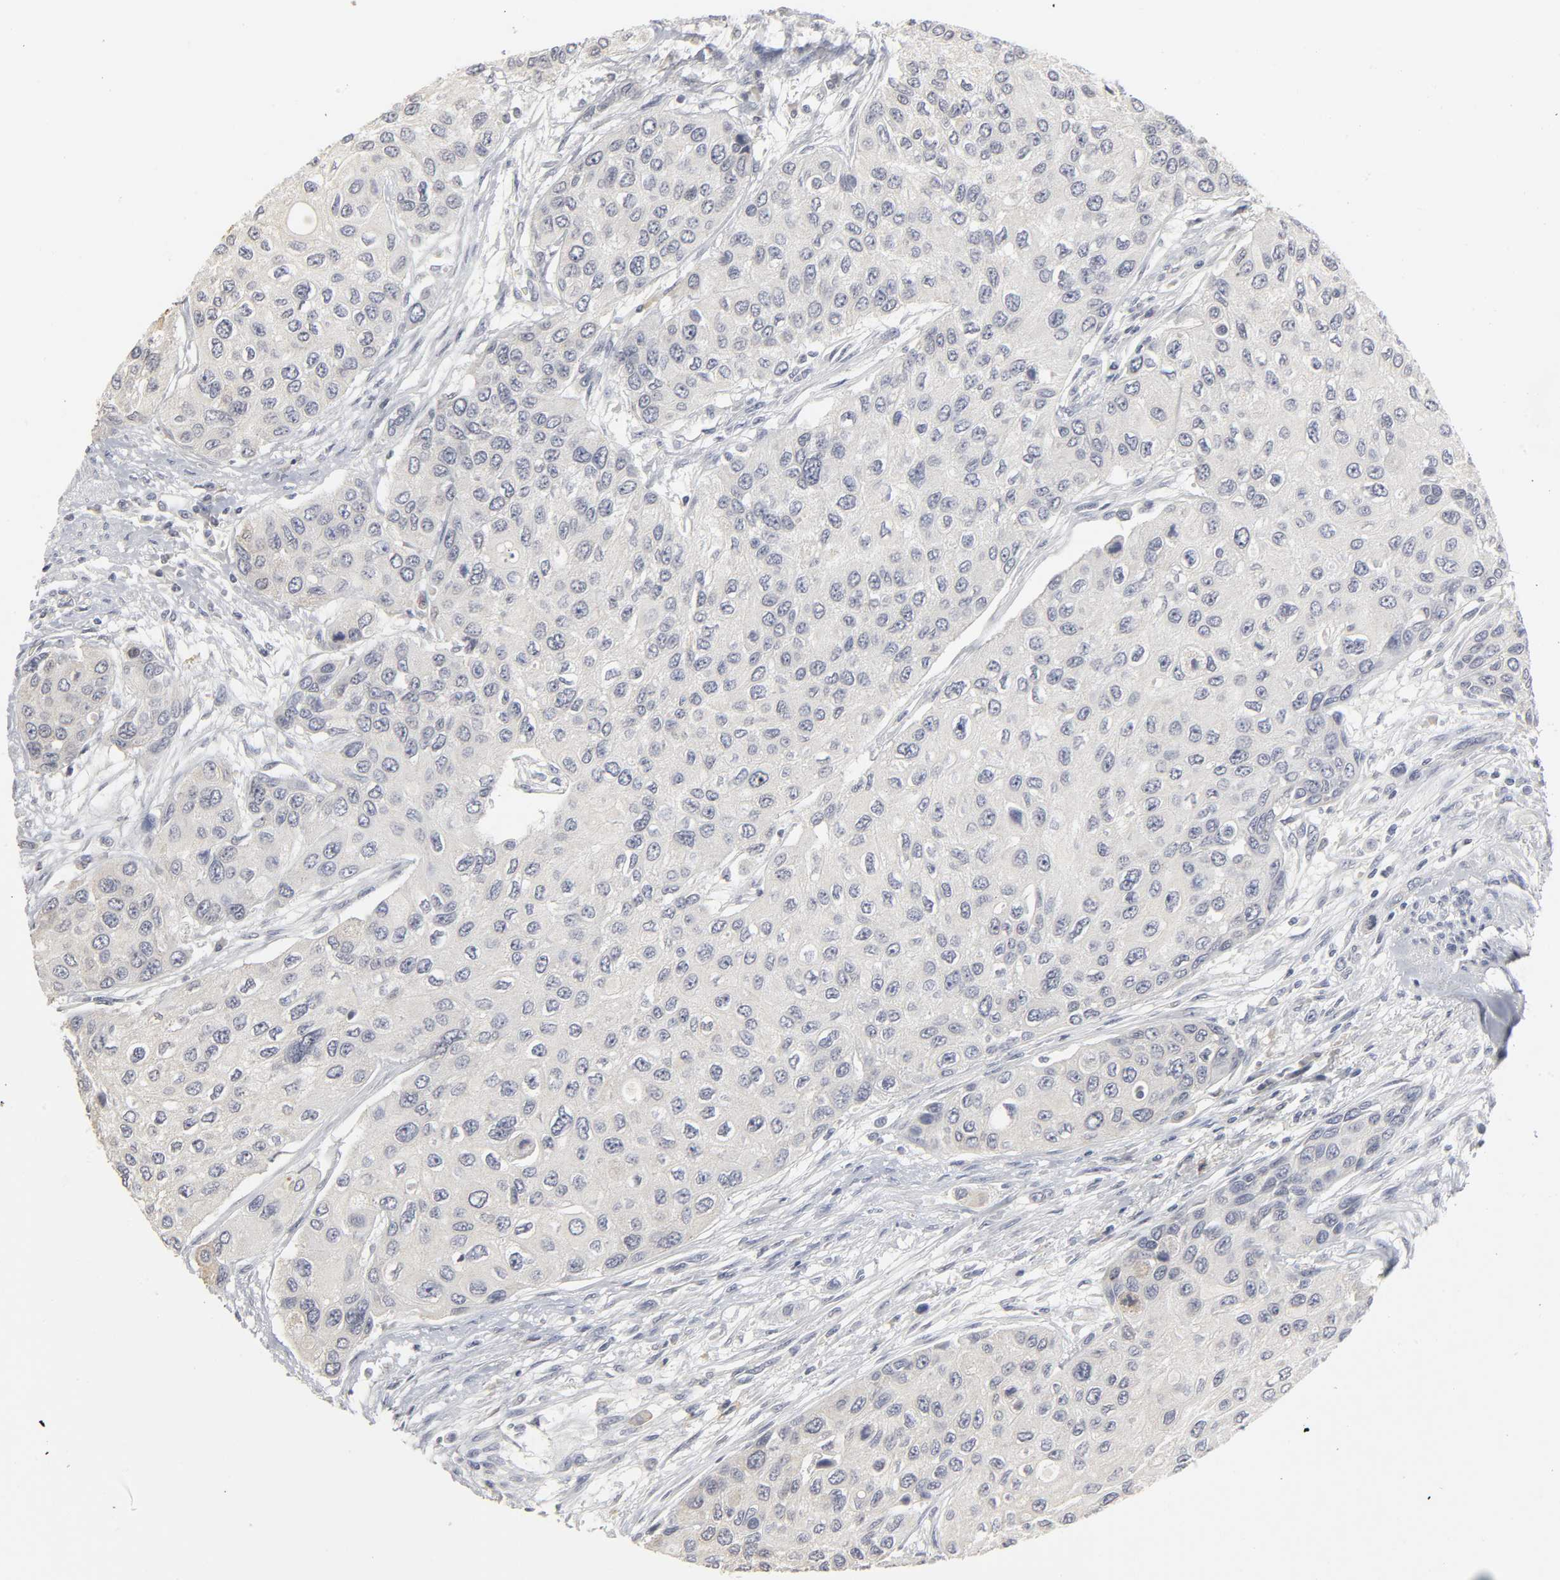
{"staining": {"intensity": "negative", "quantity": "none", "location": "none"}, "tissue": "urothelial cancer", "cell_type": "Tumor cells", "image_type": "cancer", "snomed": [{"axis": "morphology", "description": "Urothelial carcinoma, High grade"}, {"axis": "topography", "description": "Urinary bladder"}], "caption": "IHC micrograph of neoplastic tissue: human urothelial cancer stained with DAB (3,3'-diaminobenzidine) reveals no significant protein staining in tumor cells.", "gene": "TCAP", "patient": {"sex": "female", "age": 56}}